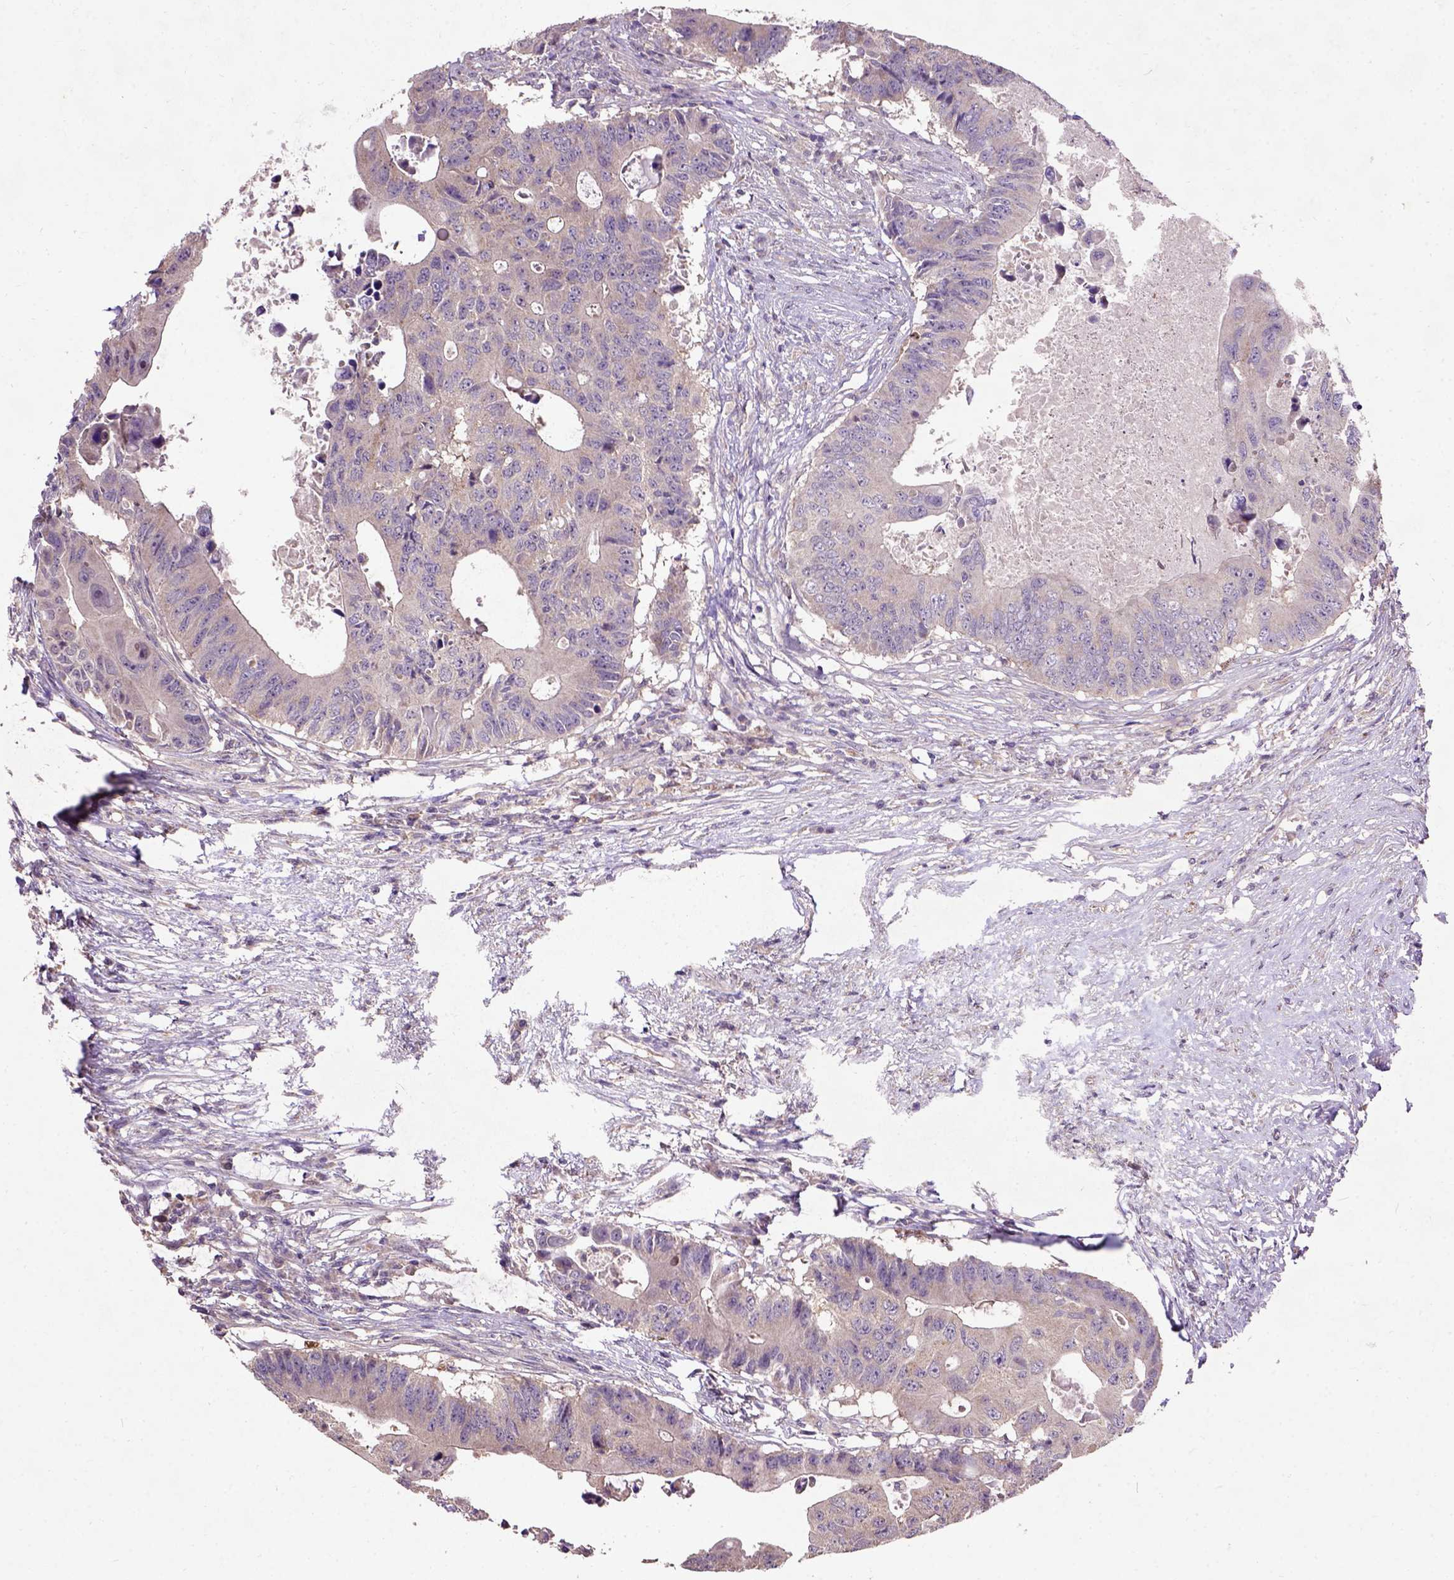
{"staining": {"intensity": "moderate", "quantity": "<25%", "location": "cytoplasmic/membranous"}, "tissue": "colorectal cancer", "cell_type": "Tumor cells", "image_type": "cancer", "snomed": [{"axis": "morphology", "description": "Adenocarcinoma, NOS"}, {"axis": "topography", "description": "Colon"}], "caption": "Colorectal adenocarcinoma stained with a brown dye shows moderate cytoplasmic/membranous positive staining in approximately <25% of tumor cells.", "gene": "KBTBD8", "patient": {"sex": "male", "age": 71}}